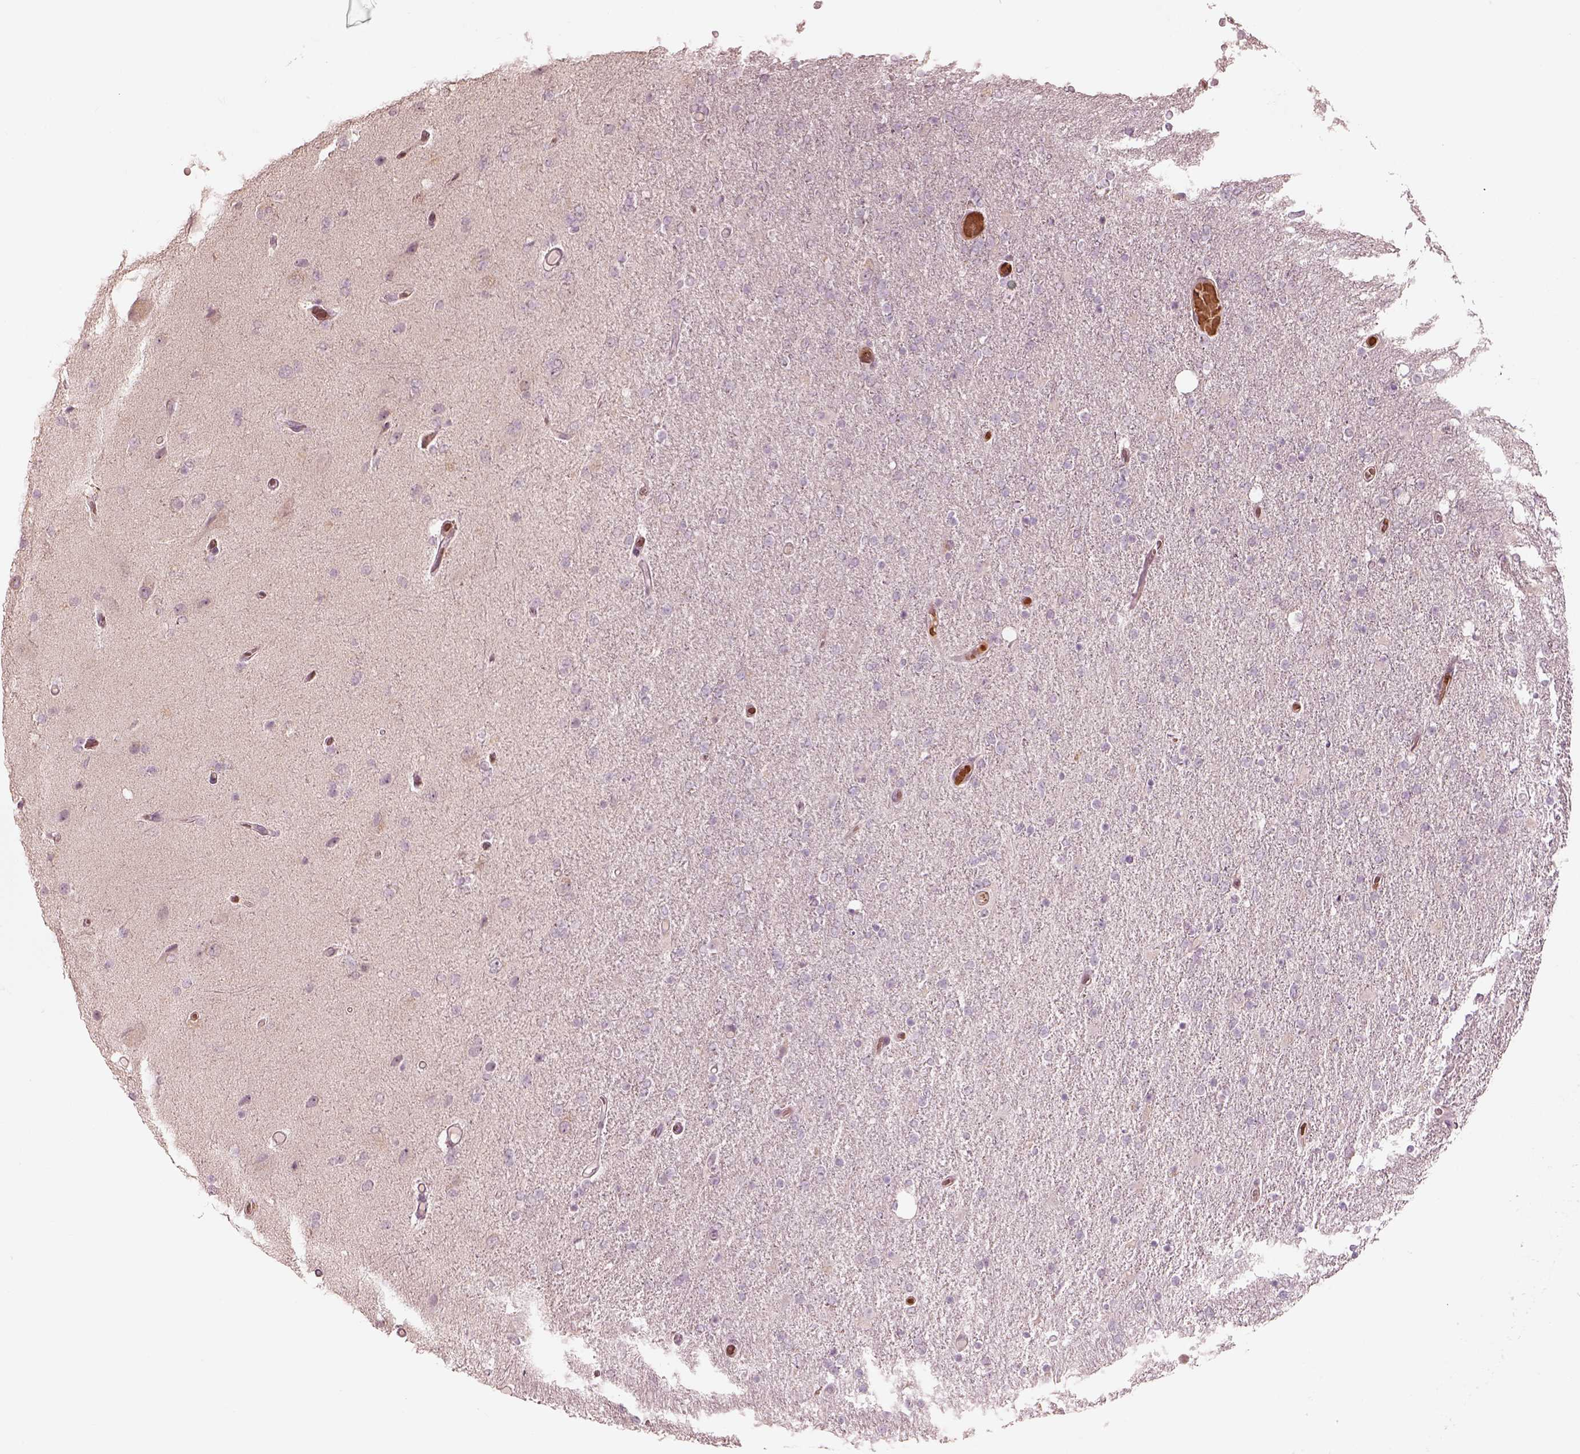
{"staining": {"intensity": "negative", "quantity": "none", "location": "none"}, "tissue": "glioma", "cell_type": "Tumor cells", "image_type": "cancer", "snomed": [{"axis": "morphology", "description": "Glioma, malignant, High grade"}, {"axis": "topography", "description": "Cerebral cortex"}], "caption": "Immunohistochemical staining of glioma demonstrates no significant expression in tumor cells.", "gene": "ANKLE1", "patient": {"sex": "male", "age": 70}}